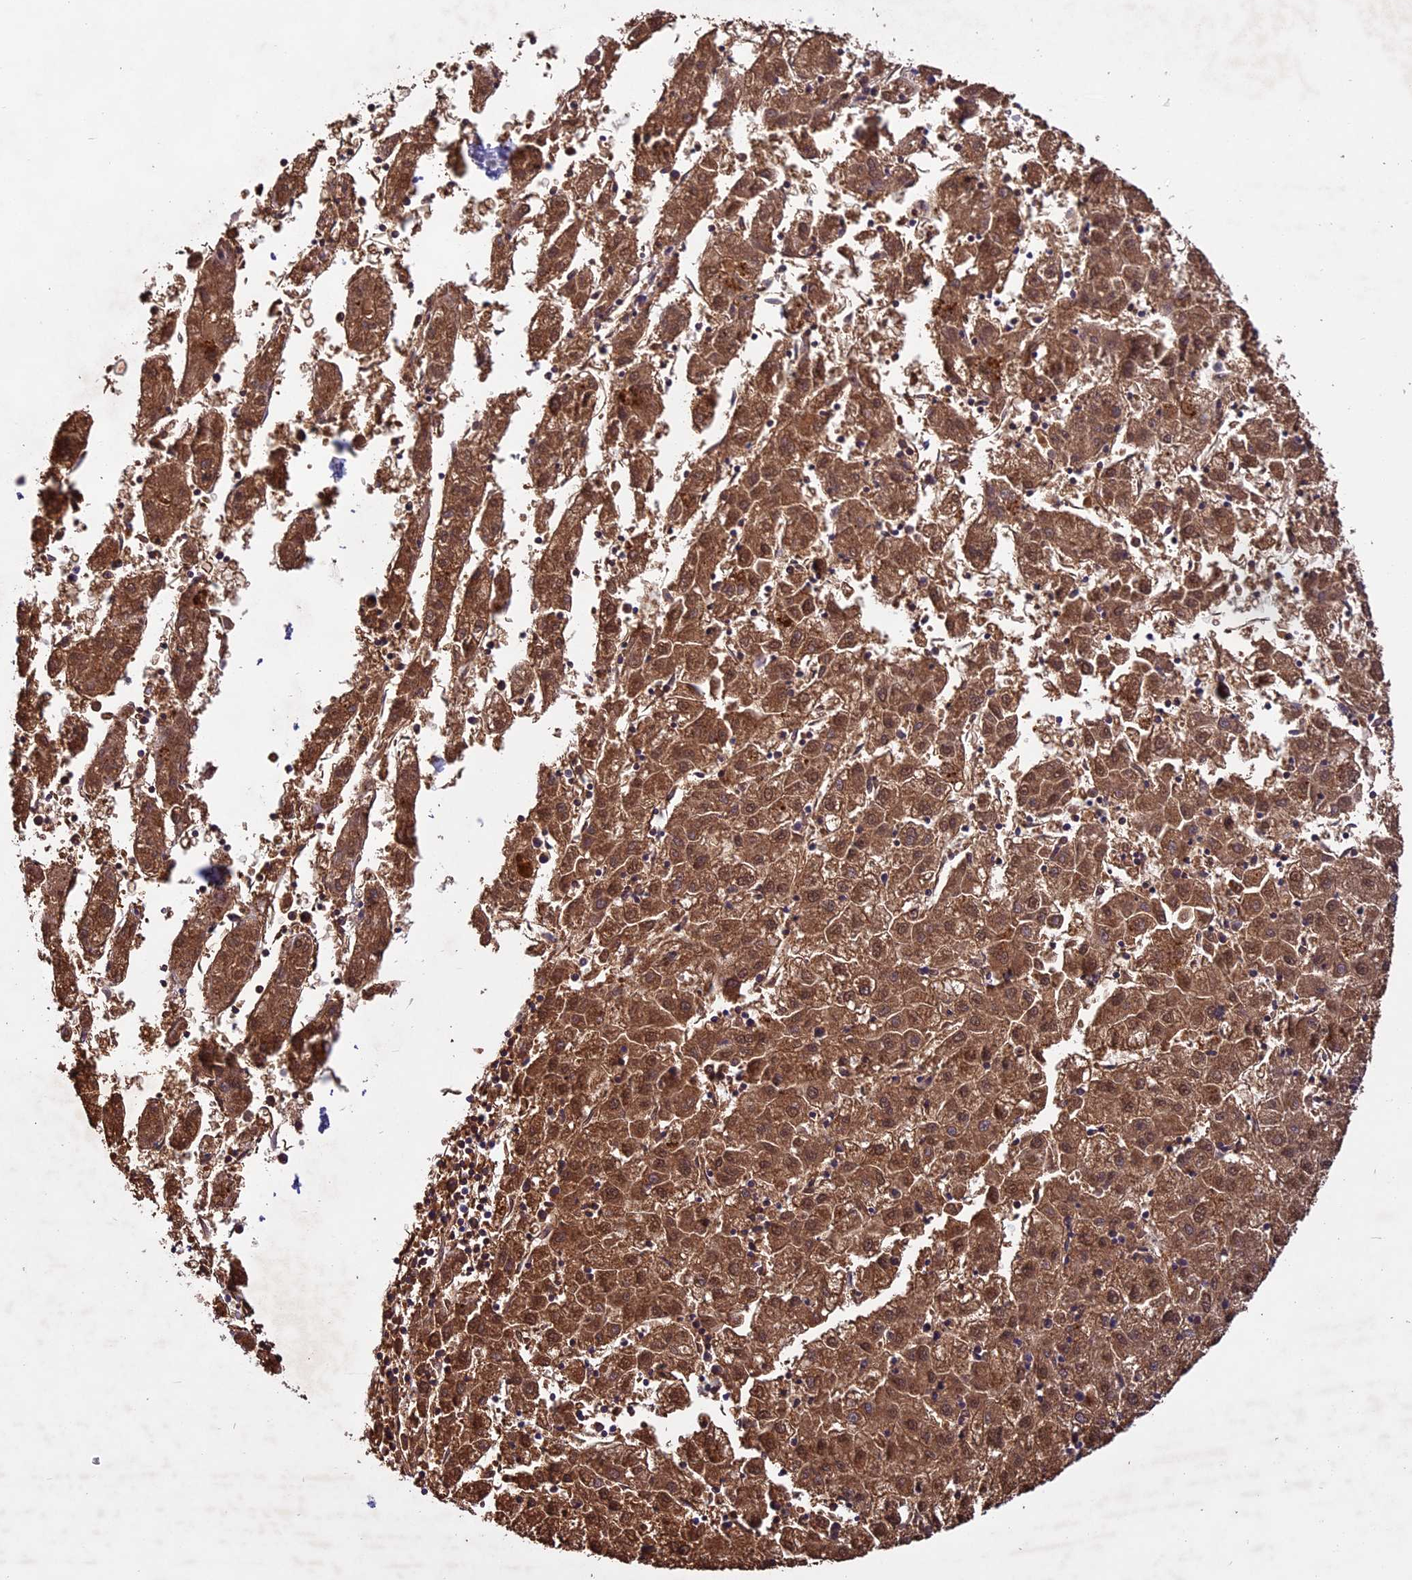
{"staining": {"intensity": "strong", "quantity": ">75%", "location": "cytoplasmic/membranous,nuclear"}, "tissue": "liver cancer", "cell_type": "Tumor cells", "image_type": "cancer", "snomed": [{"axis": "morphology", "description": "Carcinoma, Hepatocellular, NOS"}, {"axis": "topography", "description": "Liver"}], "caption": "High-magnification brightfield microscopy of hepatocellular carcinoma (liver) stained with DAB (brown) and counterstained with hematoxylin (blue). tumor cells exhibit strong cytoplasmic/membranous and nuclear expression is identified in approximately>75% of cells.", "gene": "C3orf70", "patient": {"sex": "male", "age": 72}}